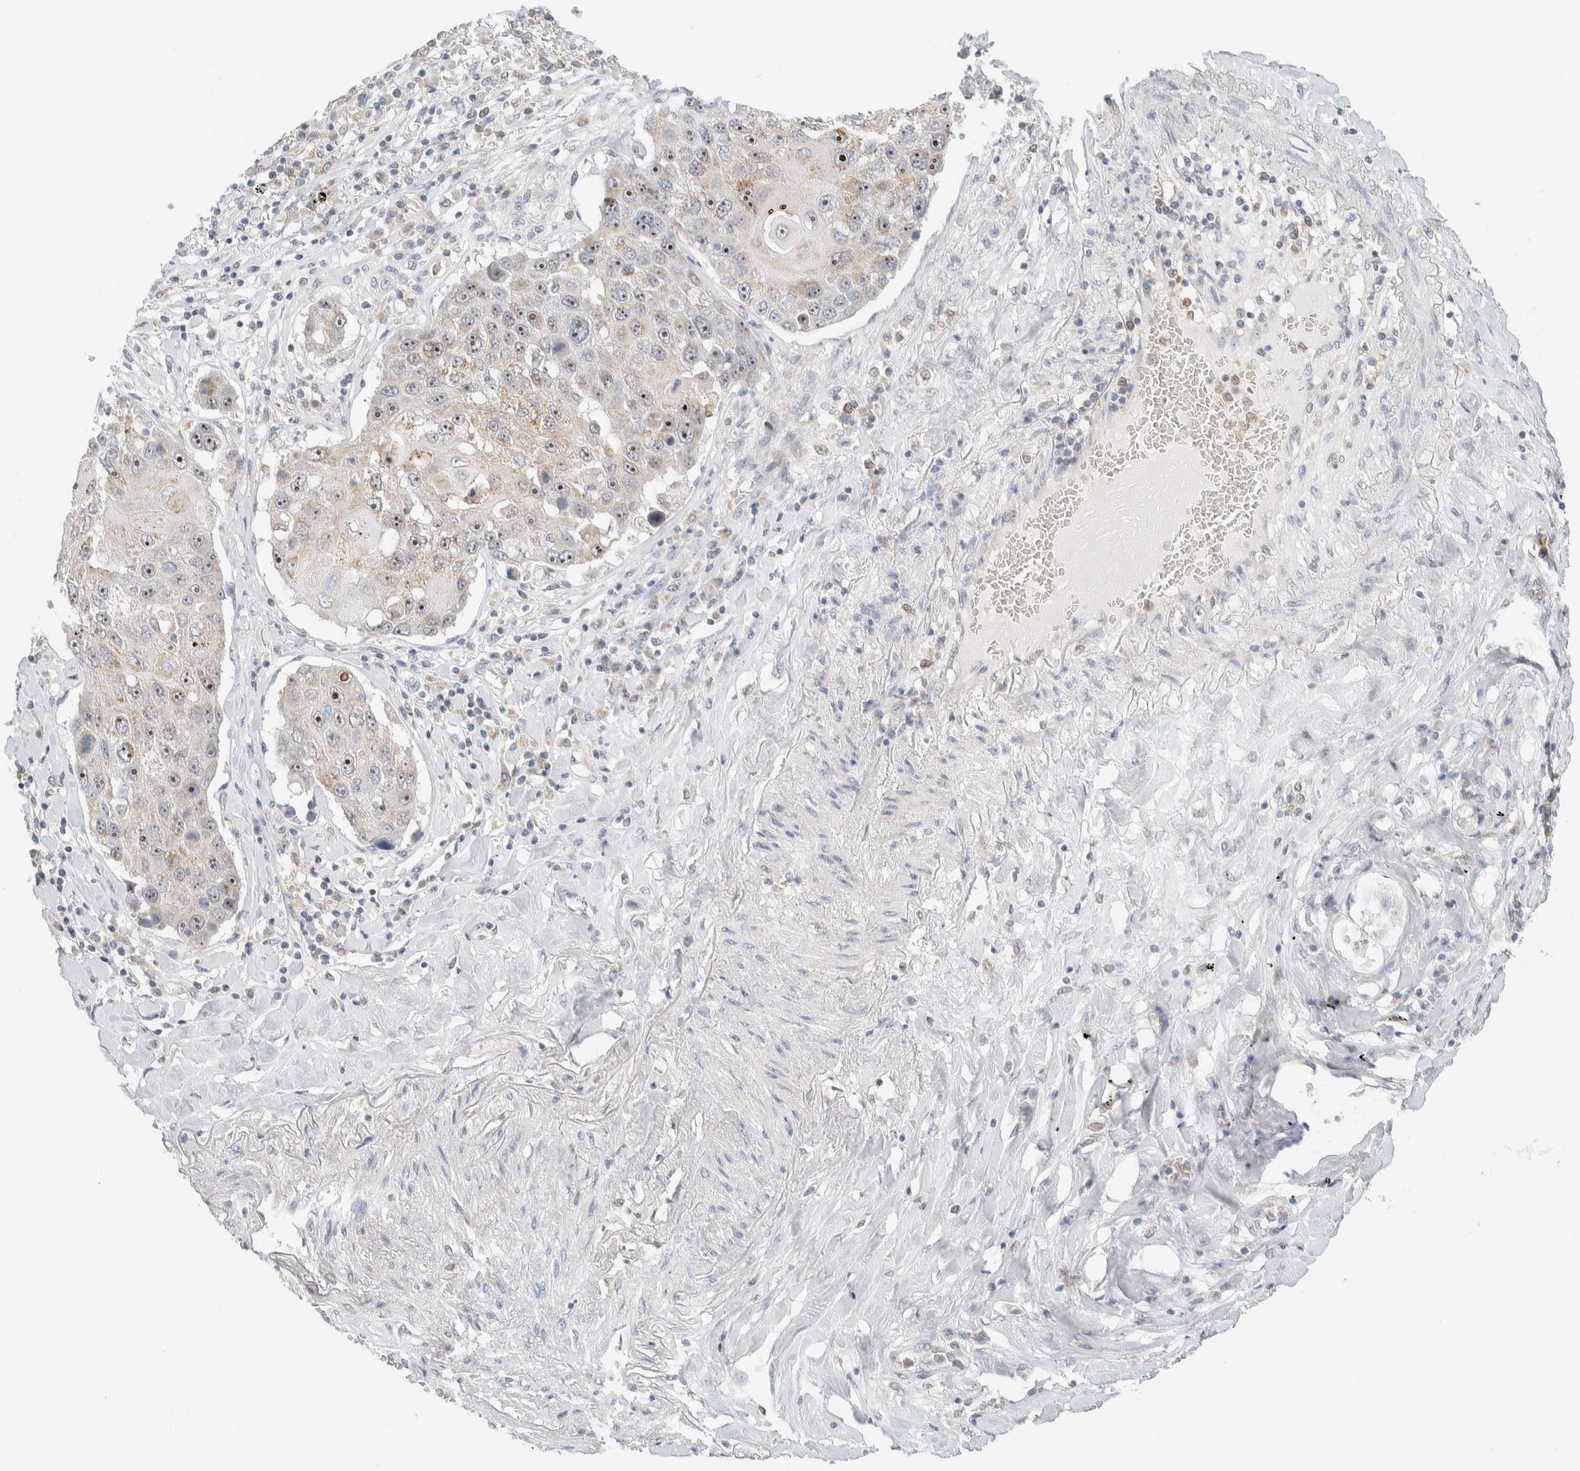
{"staining": {"intensity": "strong", "quantity": ">75%", "location": "nuclear"}, "tissue": "lung cancer", "cell_type": "Tumor cells", "image_type": "cancer", "snomed": [{"axis": "morphology", "description": "Squamous cell carcinoma, NOS"}, {"axis": "topography", "description": "Lung"}], "caption": "Protein positivity by immunohistochemistry (IHC) shows strong nuclear expression in approximately >75% of tumor cells in lung cancer (squamous cell carcinoma). (DAB (3,3'-diaminobenzidine) IHC, brown staining for protein, blue staining for nuclei).", "gene": "HDHD3", "patient": {"sex": "male", "age": 61}}